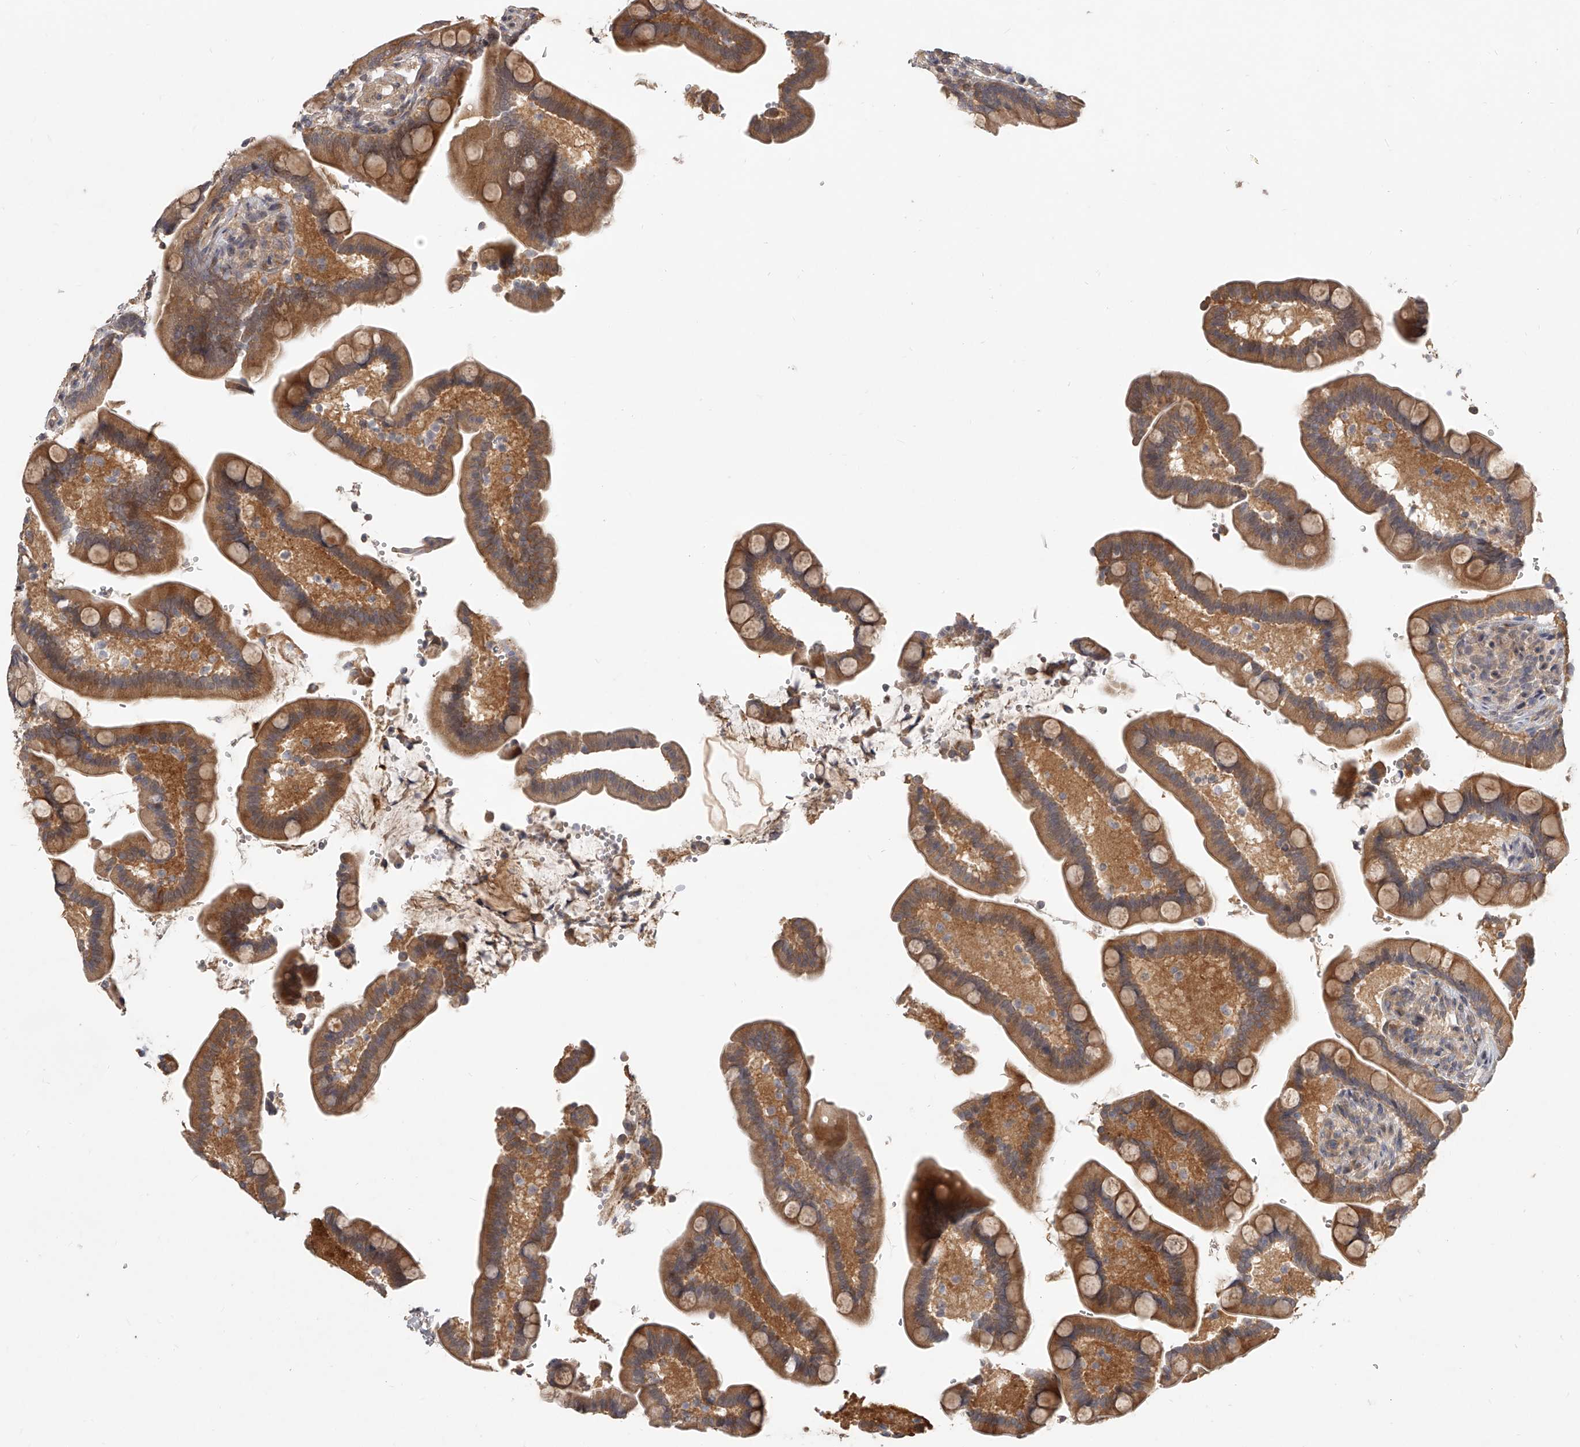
{"staining": {"intensity": "weak", "quantity": "25%-75%", "location": "cytoplasmic/membranous"}, "tissue": "colon", "cell_type": "Endothelial cells", "image_type": "normal", "snomed": [{"axis": "morphology", "description": "Normal tissue, NOS"}, {"axis": "topography", "description": "Smooth muscle"}, {"axis": "topography", "description": "Colon"}], "caption": "Endothelial cells show weak cytoplasmic/membranous expression in approximately 25%-75% of cells in benign colon.", "gene": "SLC37A1", "patient": {"sex": "male", "age": 73}}